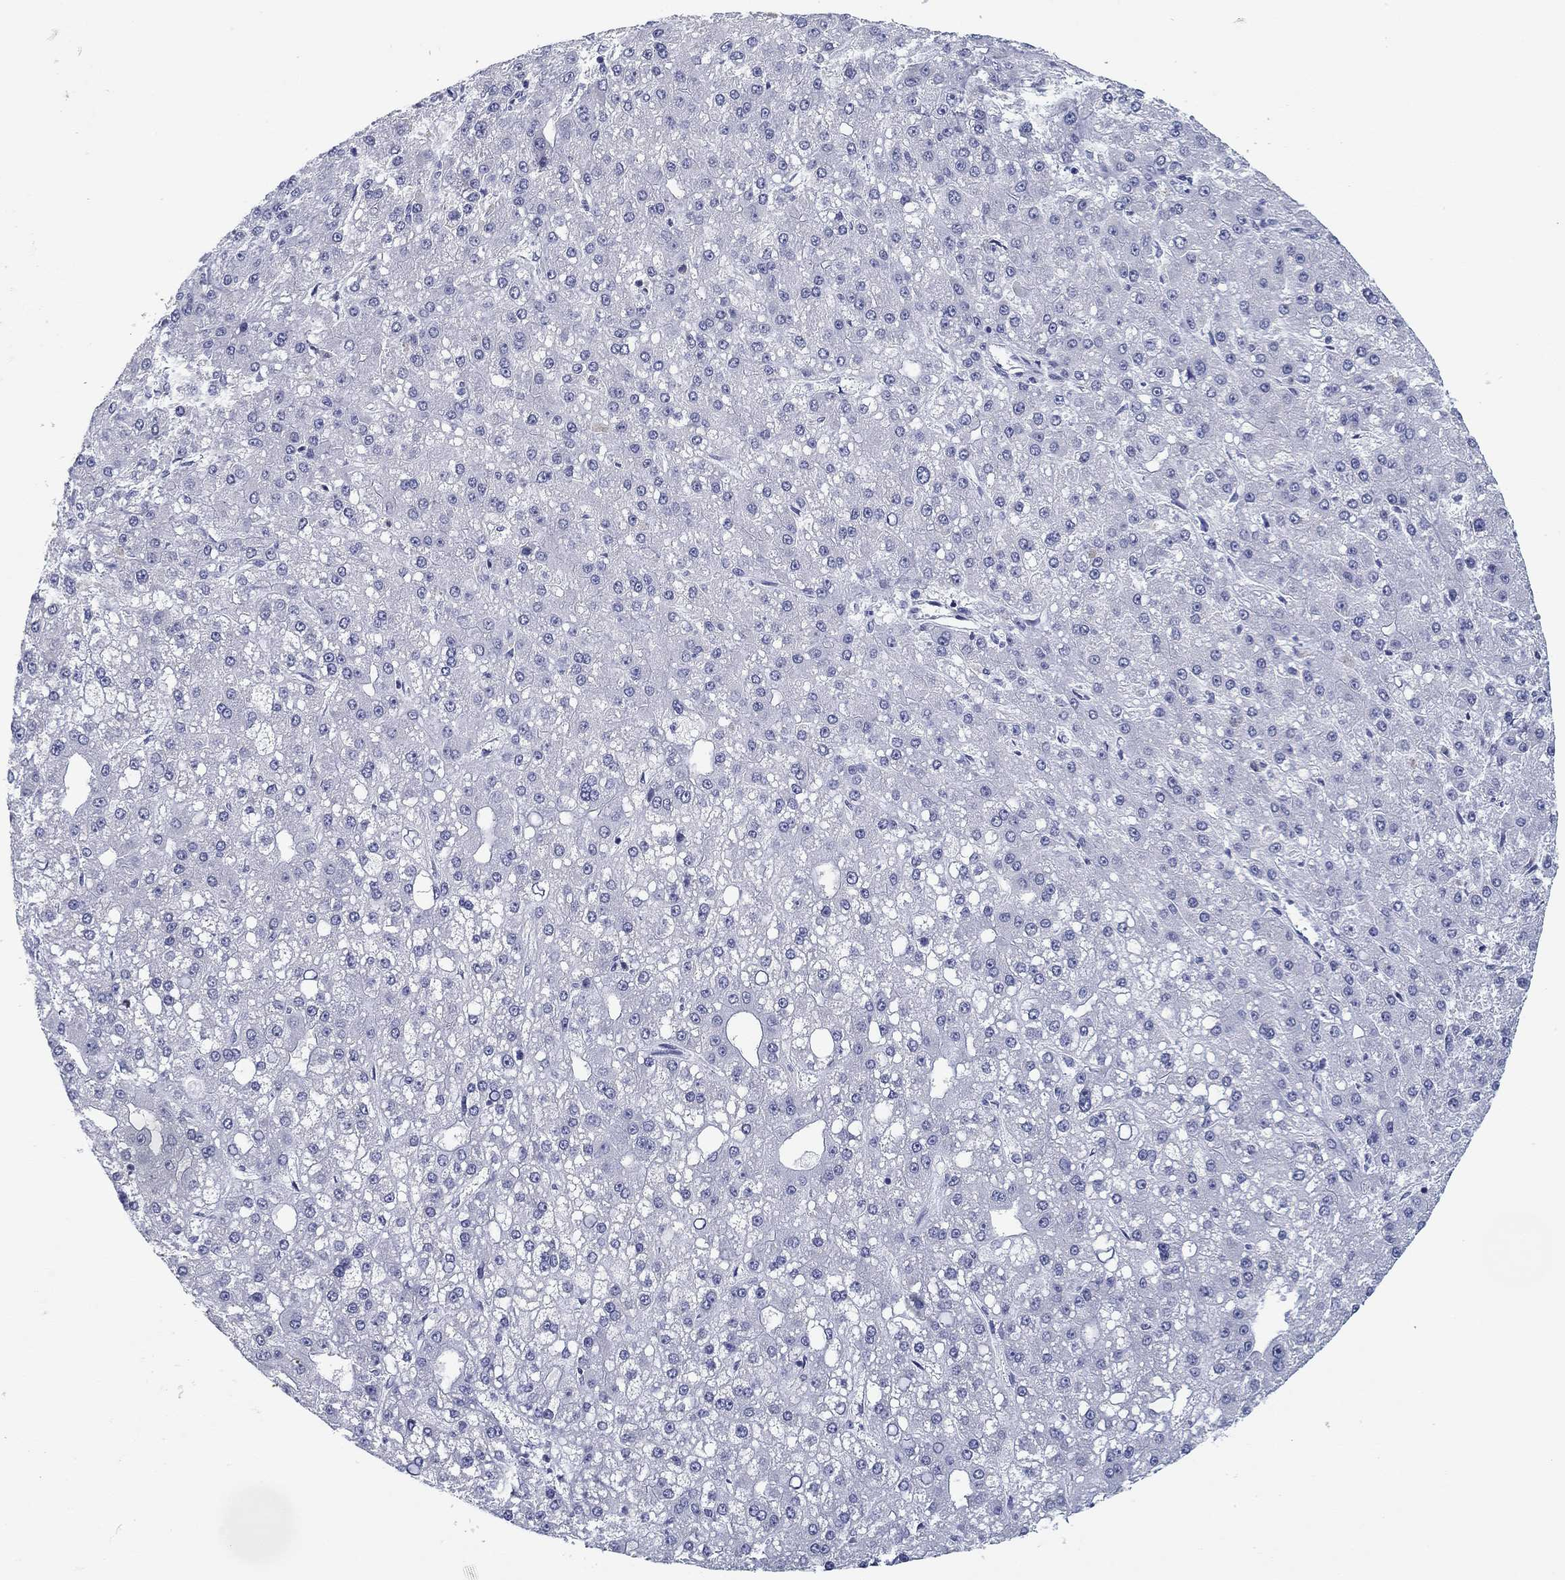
{"staining": {"intensity": "negative", "quantity": "none", "location": "none"}, "tissue": "liver cancer", "cell_type": "Tumor cells", "image_type": "cancer", "snomed": [{"axis": "morphology", "description": "Carcinoma, Hepatocellular, NOS"}, {"axis": "topography", "description": "Liver"}], "caption": "A high-resolution micrograph shows immunohistochemistry staining of liver cancer, which exhibits no significant expression in tumor cells.", "gene": "CD79B", "patient": {"sex": "male", "age": 67}}